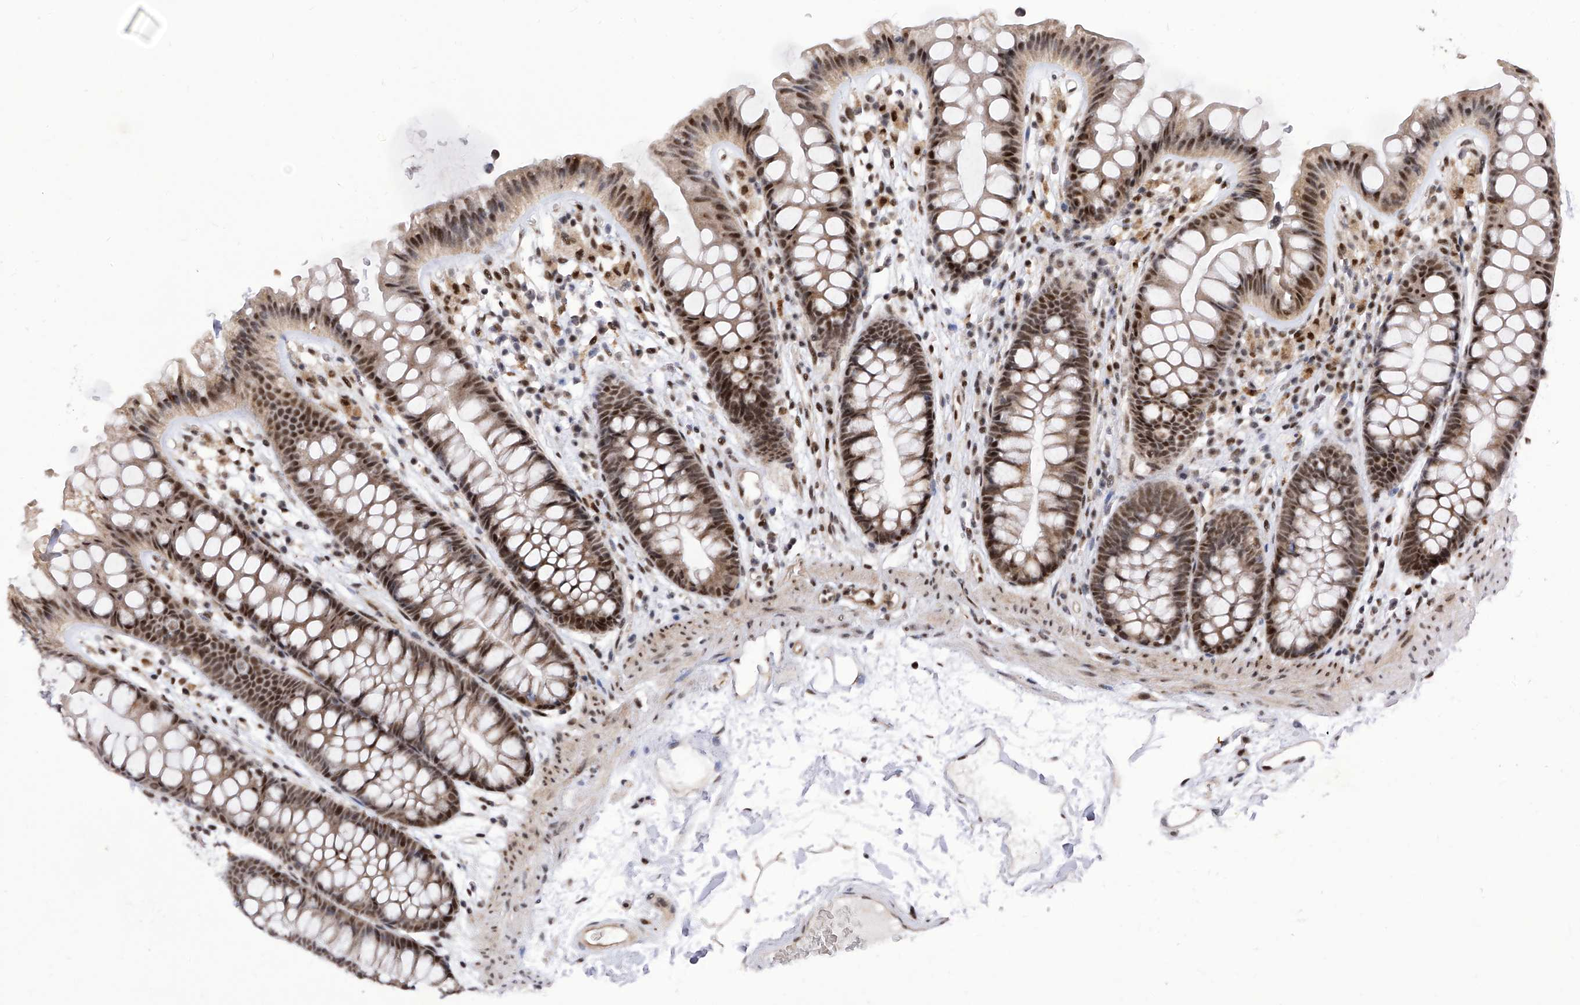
{"staining": {"intensity": "moderate", "quantity": ">75%", "location": "nuclear"}, "tissue": "colon", "cell_type": "Endothelial cells", "image_type": "normal", "snomed": [{"axis": "morphology", "description": "Normal tissue, NOS"}, {"axis": "topography", "description": "Colon"}], "caption": "Colon stained with DAB (3,3'-diaminobenzidine) IHC demonstrates medium levels of moderate nuclear expression in approximately >75% of endothelial cells. (DAB (3,3'-diaminobenzidine) IHC with brightfield microscopy, high magnification).", "gene": "RAD54L", "patient": {"sex": "female", "age": 62}}